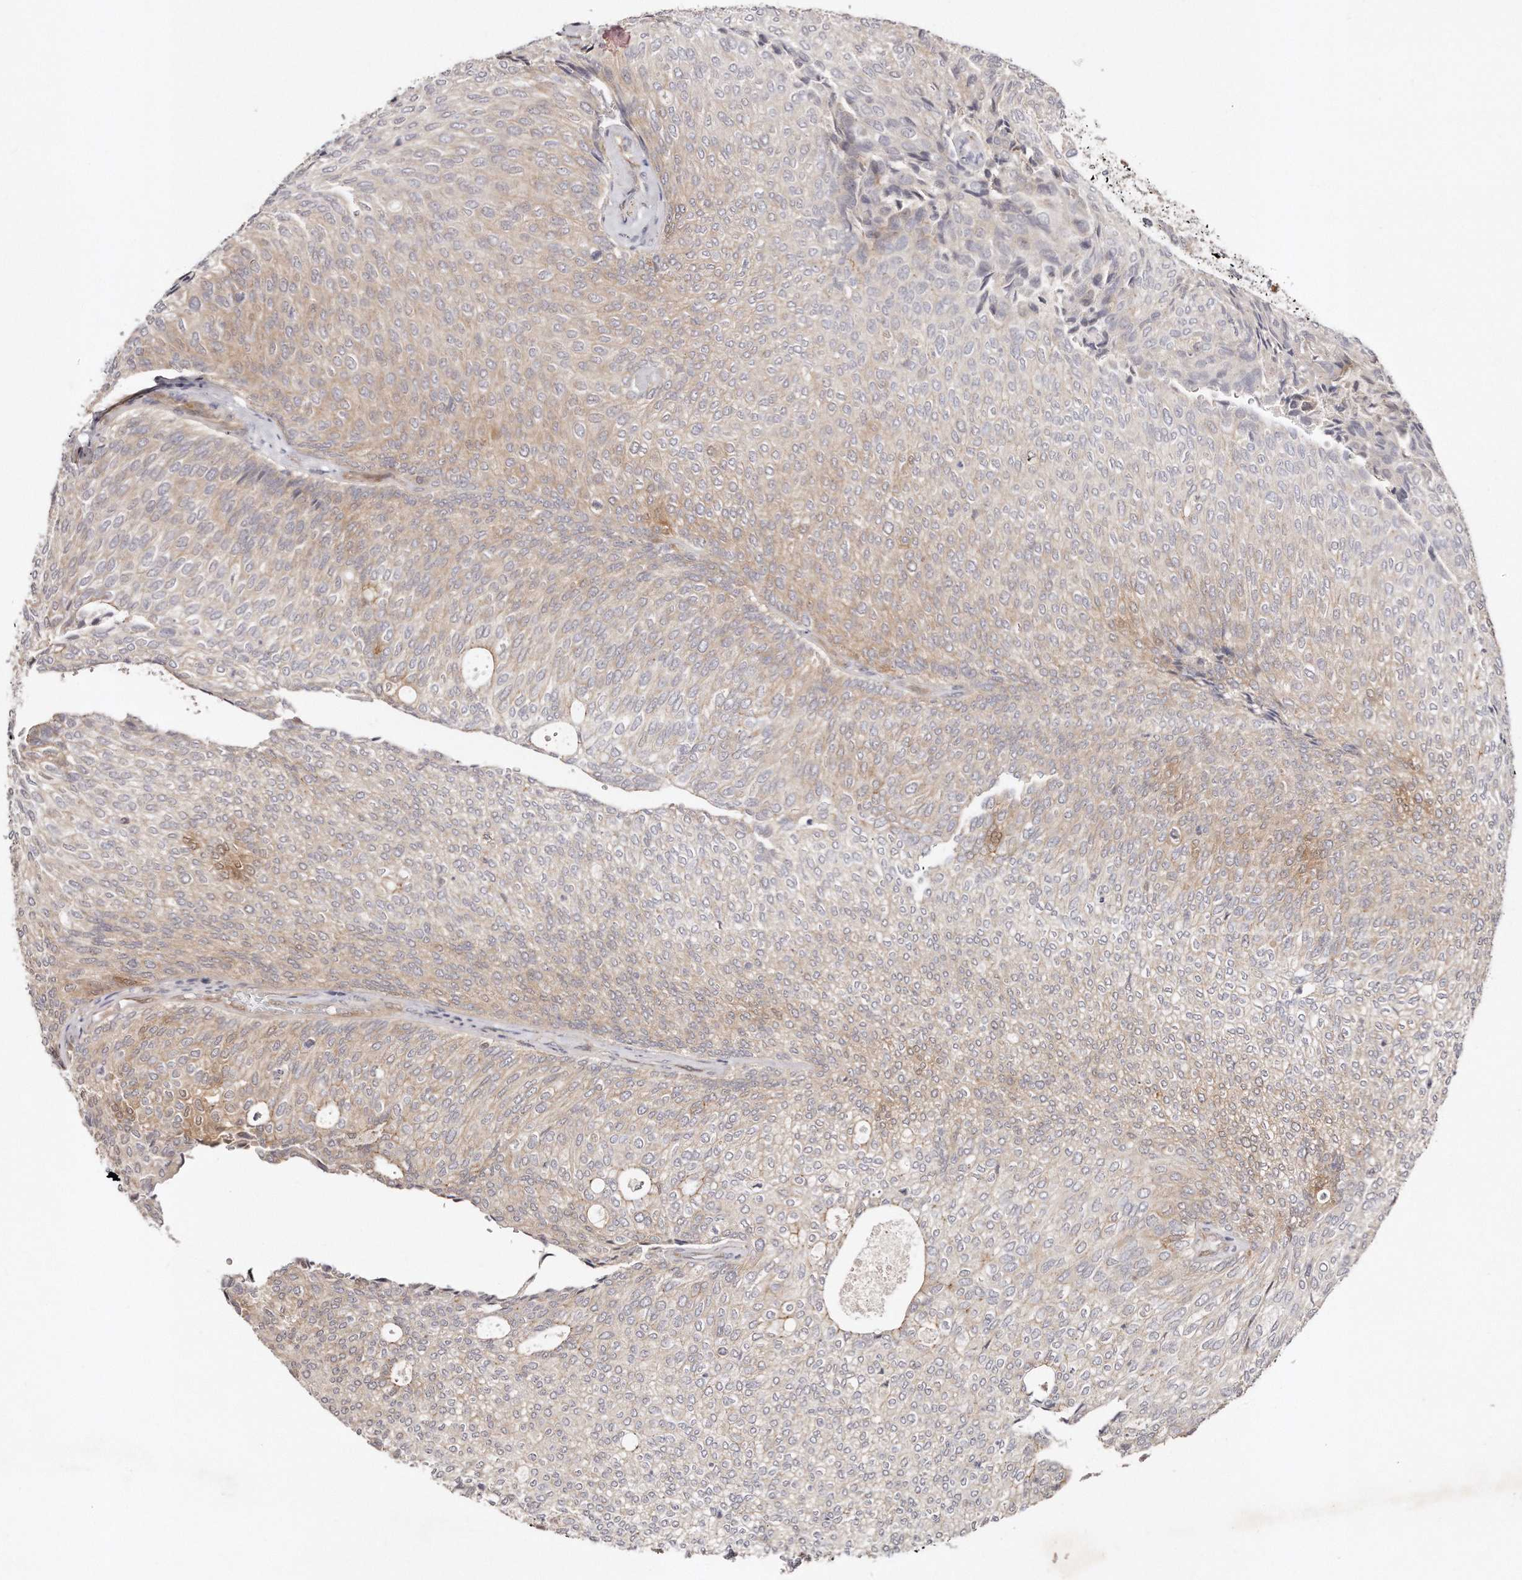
{"staining": {"intensity": "moderate", "quantity": "<25%", "location": "cytoplasmic/membranous"}, "tissue": "urothelial cancer", "cell_type": "Tumor cells", "image_type": "cancer", "snomed": [{"axis": "morphology", "description": "Urothelial carcinoma, Low grade"}, {"axis": "topography", "description": "Urinary bladder"}], "caption": "The micrograph exhibits a brown stain indicating the presence of a protein in the cytoplasmic/membranous of tumor cells in urothelial carcinoma (low-grade). (Brightfield microscopy of DAB IHC at high magnification).", "gene": "GBP4", "patient": {"sex": "female", "age": 79}}